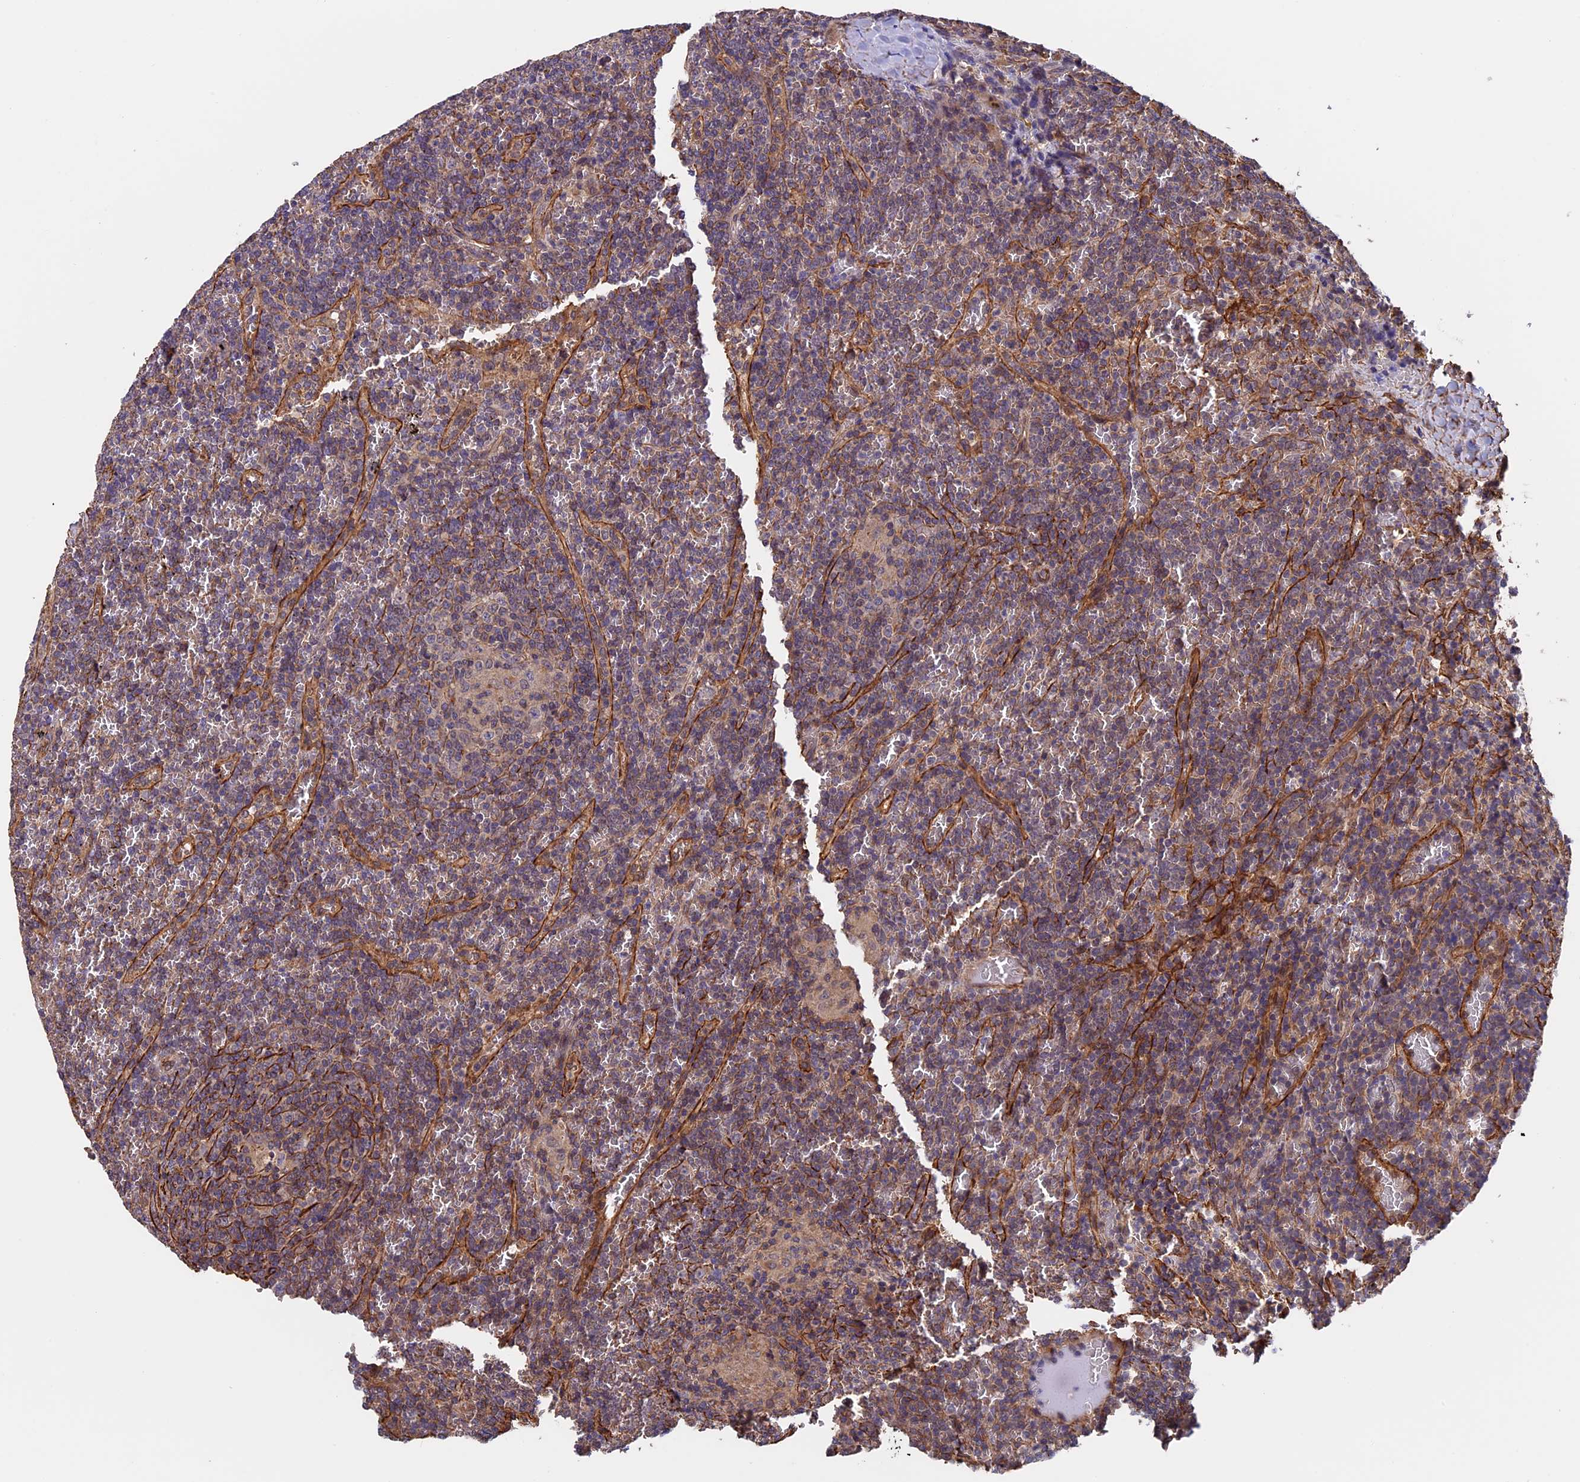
{"staining": {"intensity": "moderate", "quantity": "<25%", "location": "cytoplasmic/membranous"}, "tissue": "lymphoma", "cell_type": "Tumor cells", "image_type": "cancer", "snomed": [{"axis": "morphology", "description": "Malignant lymphoma, non-Hodgkin's type, Low grade"}, {"axis": "topography", "description": "Spleen"}], "caption": "A photomicrograph of low-grade malignant lymphoma, non-Hodgkin's type stained for a protein shows moderate cytoplasmic/membranous brown staining in tumor cells. (Brightfield microscopy of DAB IHC at high magnification).", "gene": "SLC9A5", "patient": {"sex": "female", "age": 19}}